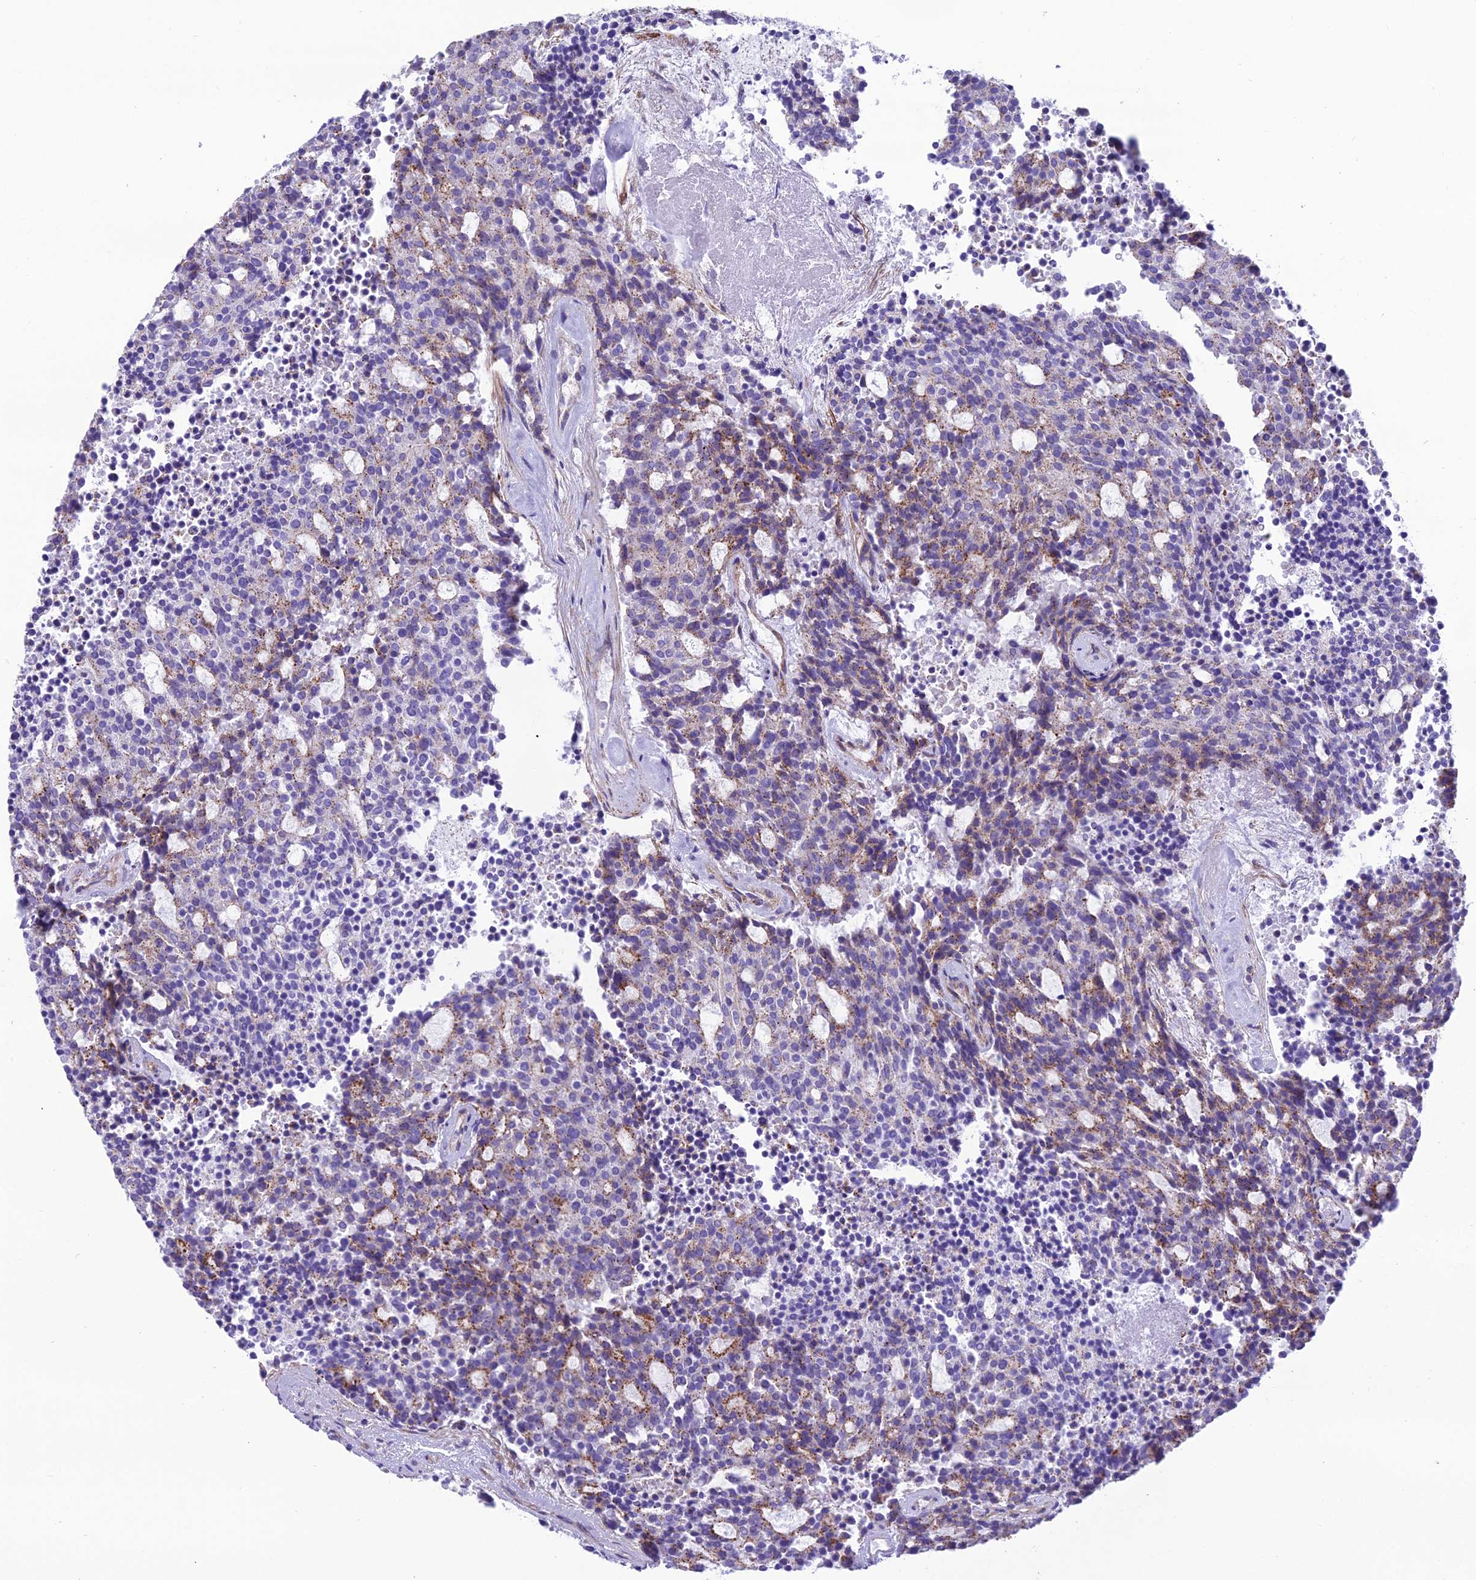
{"staining": {"intensity": "weak", "quantity": ">75%", "location": "cytoplasmic/membranous"}, "tissue": "carcinoid", "cell_type": "Tumor cells", "image_type": "cancer", "snomed": [{"axis": "morphology", "description": "Carcinoid, malignant, NOS"}, {"axis": "topography", "description": "Pancreas"}], "caption": "Immunohistochemistry (IHC) histopathology image of neoplastic tissue: carcinoid stained using IHC demonstrates low levels of weak protein expression localized specifically in the cytoplasmic/membranous of tumor cells, appearing as a cytoplasmic/membranous brown color.", "gene": "GFRA1", "patient": {"sex": "female", "age": 54}}